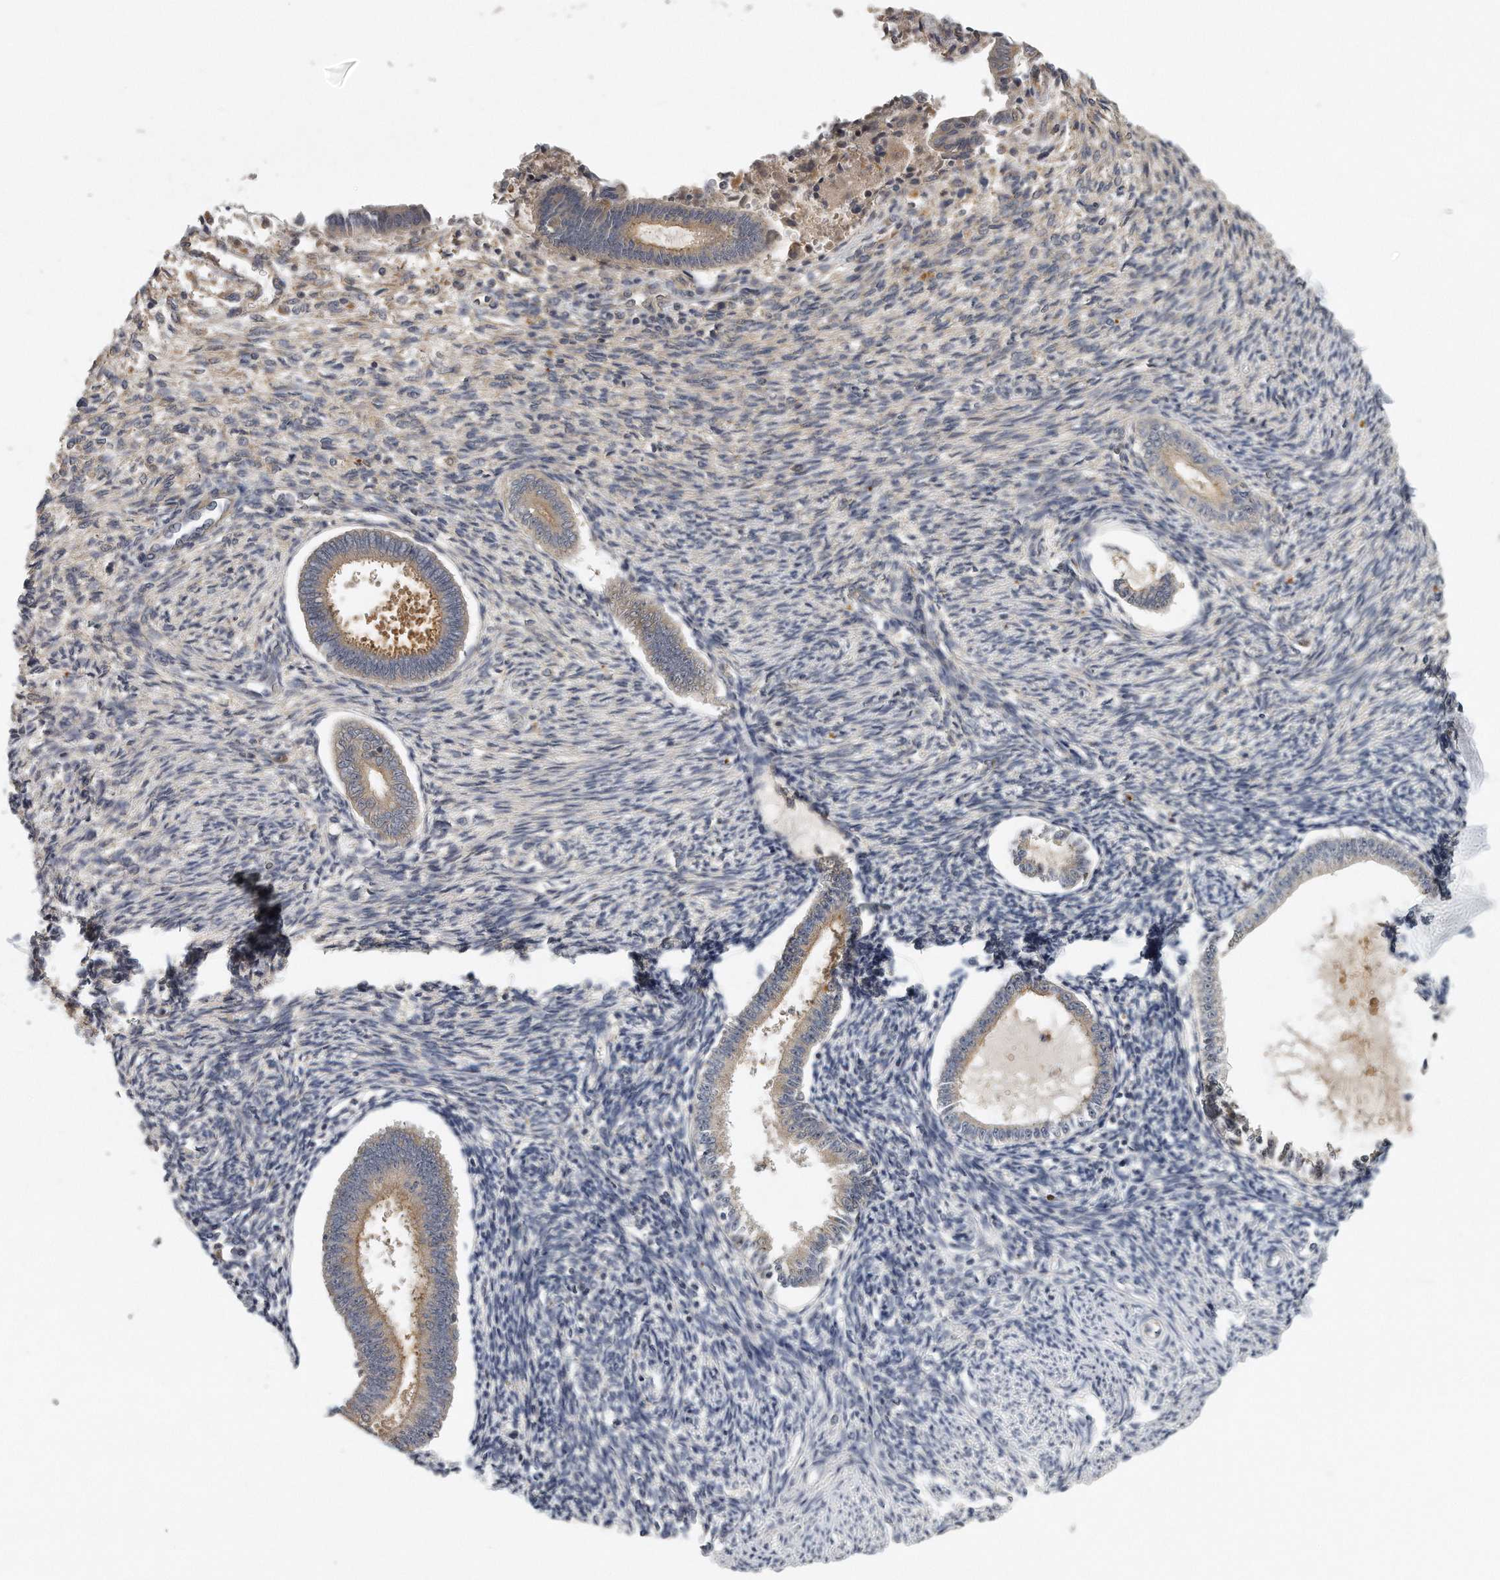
{"staining": {"intensity": "negative", "quantity": "none", "location": "none"}, "tissue": "endometrium", "cell_type": "Cells in endometrial stroma", "image_type": "normal", "snomed": [{"axis": "morphology", "description": "Normal tissue, NOS"}, {"axis": "topography", "description": "Endometrium"}], "caption": "The photomicrograph displays no staining of cells in endometrial stroma in benign endometrium. (DAB immunohistochemistry (IHC), high magnification).", "gene": "TRAPPC14", "patient": {"sex": "female", "age": 56}}